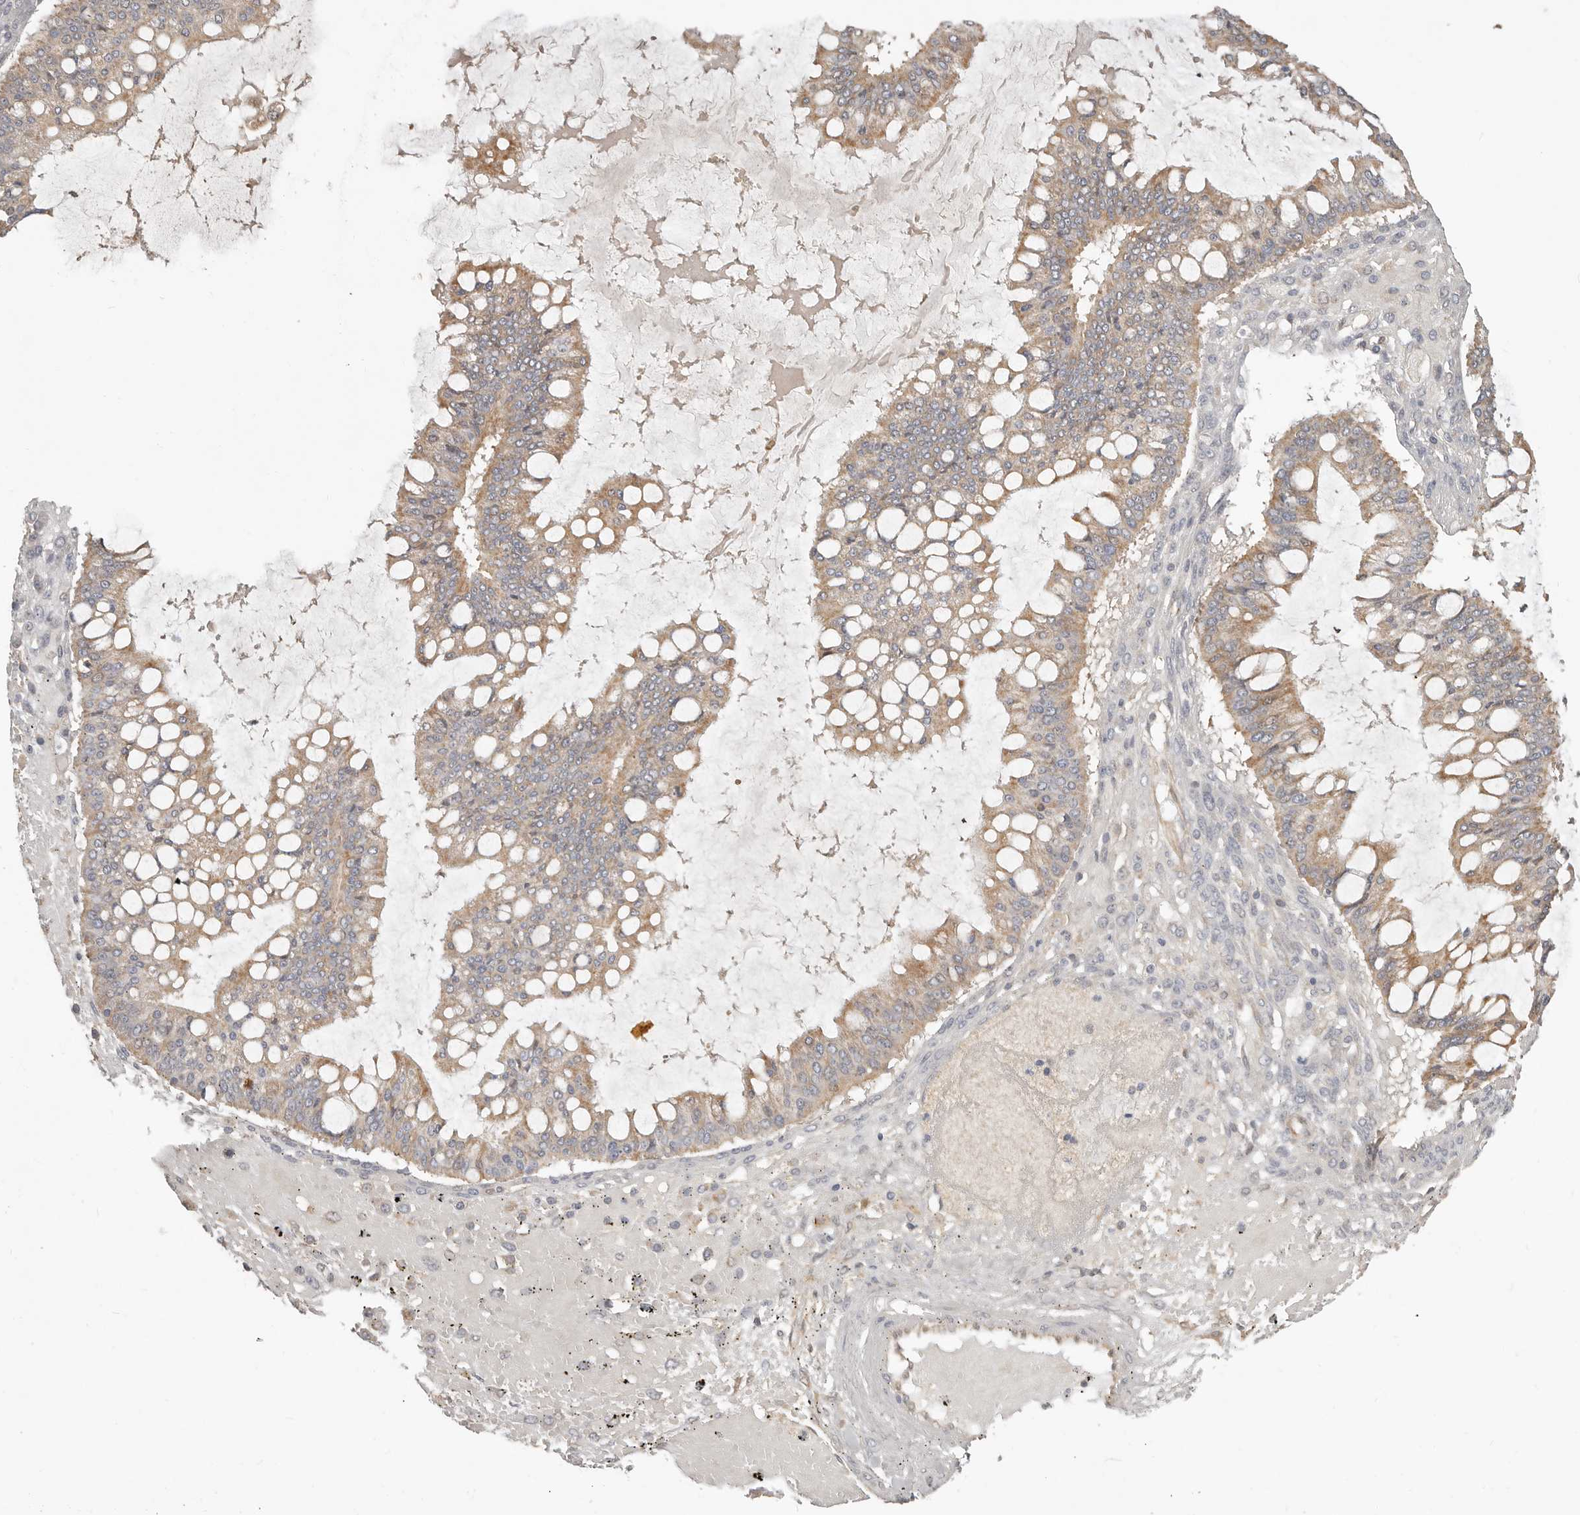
{"staining": {"intensity": "moderate", "quantity": ">75%", "location": "cytoplasmic/membranous"}, "tissue": "ovarian cancer", "cell_type": "Tumor cells", "image_type": "cancer", "snomed": [{"axis": "morphology", "description": "Cystadenocarcinoma, mucinous, NOS"}, {"axis": "topography", "description": "Ovary"}], "caption": "Brown immunohistochemical staining in human ovarian mucinous cystadenocarcinoma exhibits moderate cytoplasmic/membranous staining in approximately >75% of tumor cells.", "gene": "MTFR2", "patient": {"sex": "female", "age": 73}}